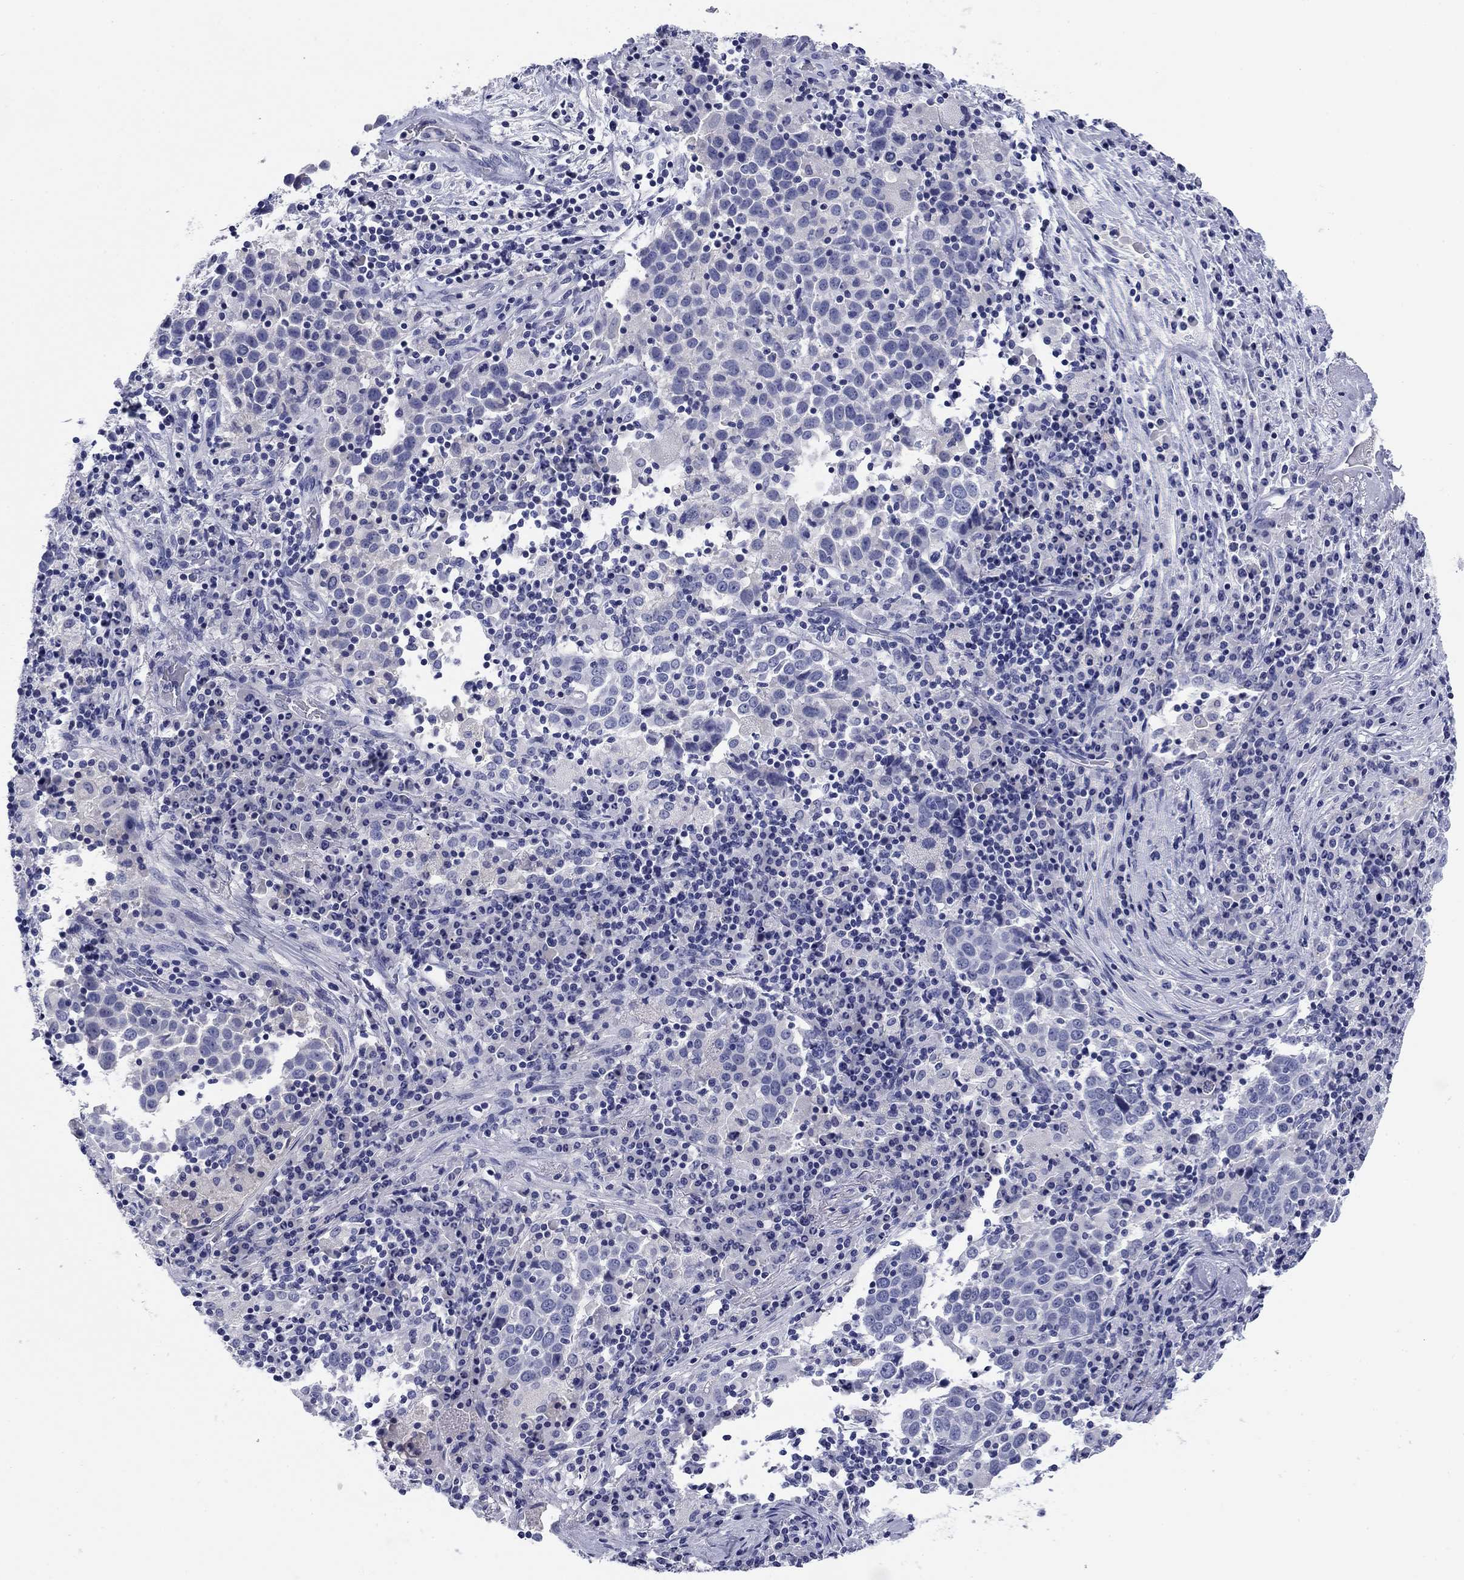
{"staining": {"intensity": "negative", "quantity": "none", "location": "none"}, "tissue": "lung cancer", "cell_type": "Tumor cells", "image_type": "cancer", "snomed": [{"axis": "morphology", "description": "Squamous cell carcinoma, NOS"}, {"axis": "topography", "description": "Lung"}], "caption": "The micrograph displays no significant expression in tumor cells of squamous cell carcinoma (lung).", "gene": "KCNH1", "patient": {"sex": "male", "age": 57}}